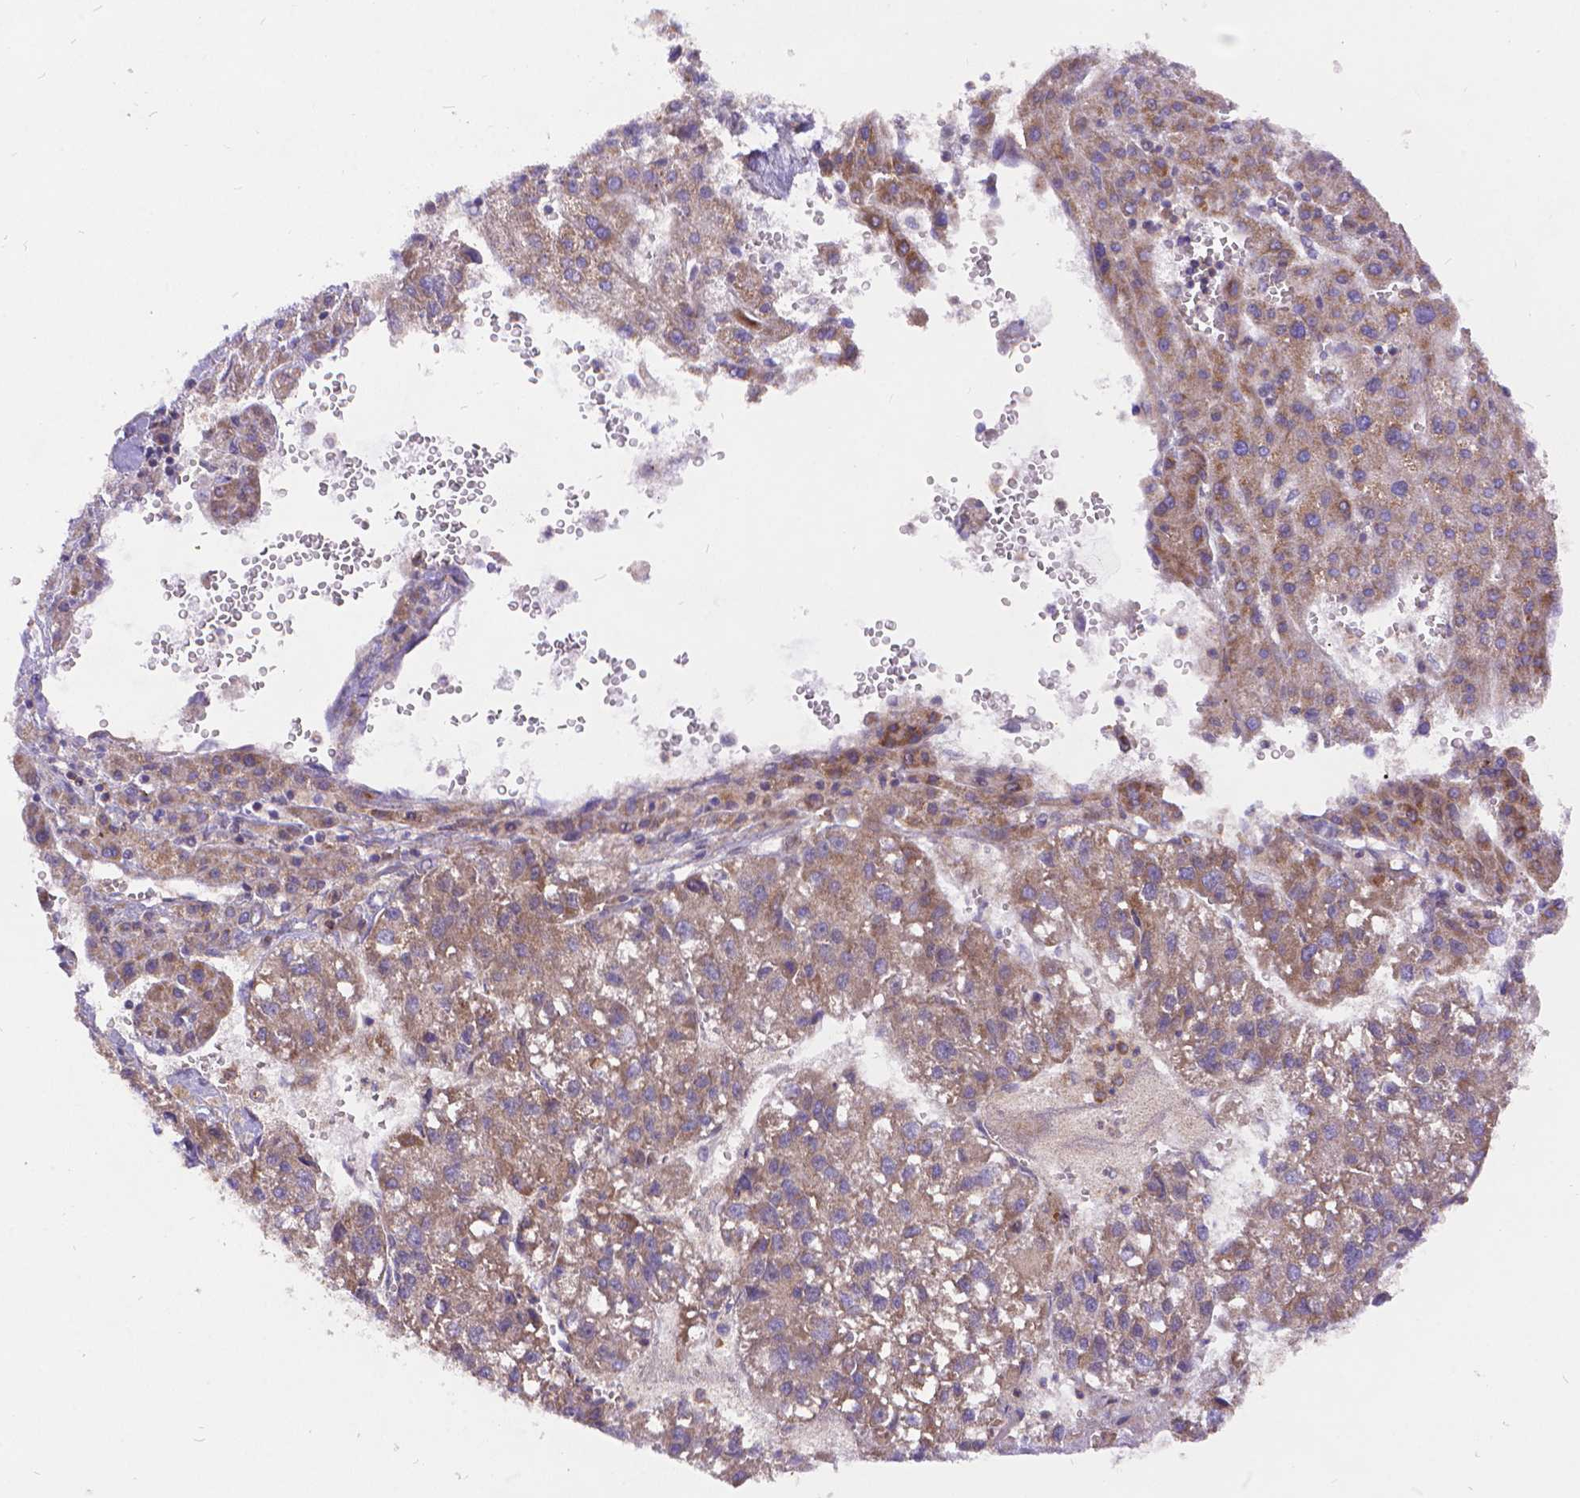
{"staining": {"intensity": "weak", "quantity": ">75%", "location": "cytoplasmic/membranous"}, "tissue": "liver cancer", "cell_type": "Tumor cells", "image_type": "cancer", "snomed": [{"axis": "morphology", "description": "Carcinoma, Hepatocellular, NOS"}, {"axis": "topography", "description": "Liver"}], "caption": "Weak cytoplasmic/membranous staining for a protein is seen in approximately >75% of tumor cells of liver cancer using immunohistochemistry.", "gene": "ARAP1", "patient": {"sex": "female", "age": 70}}